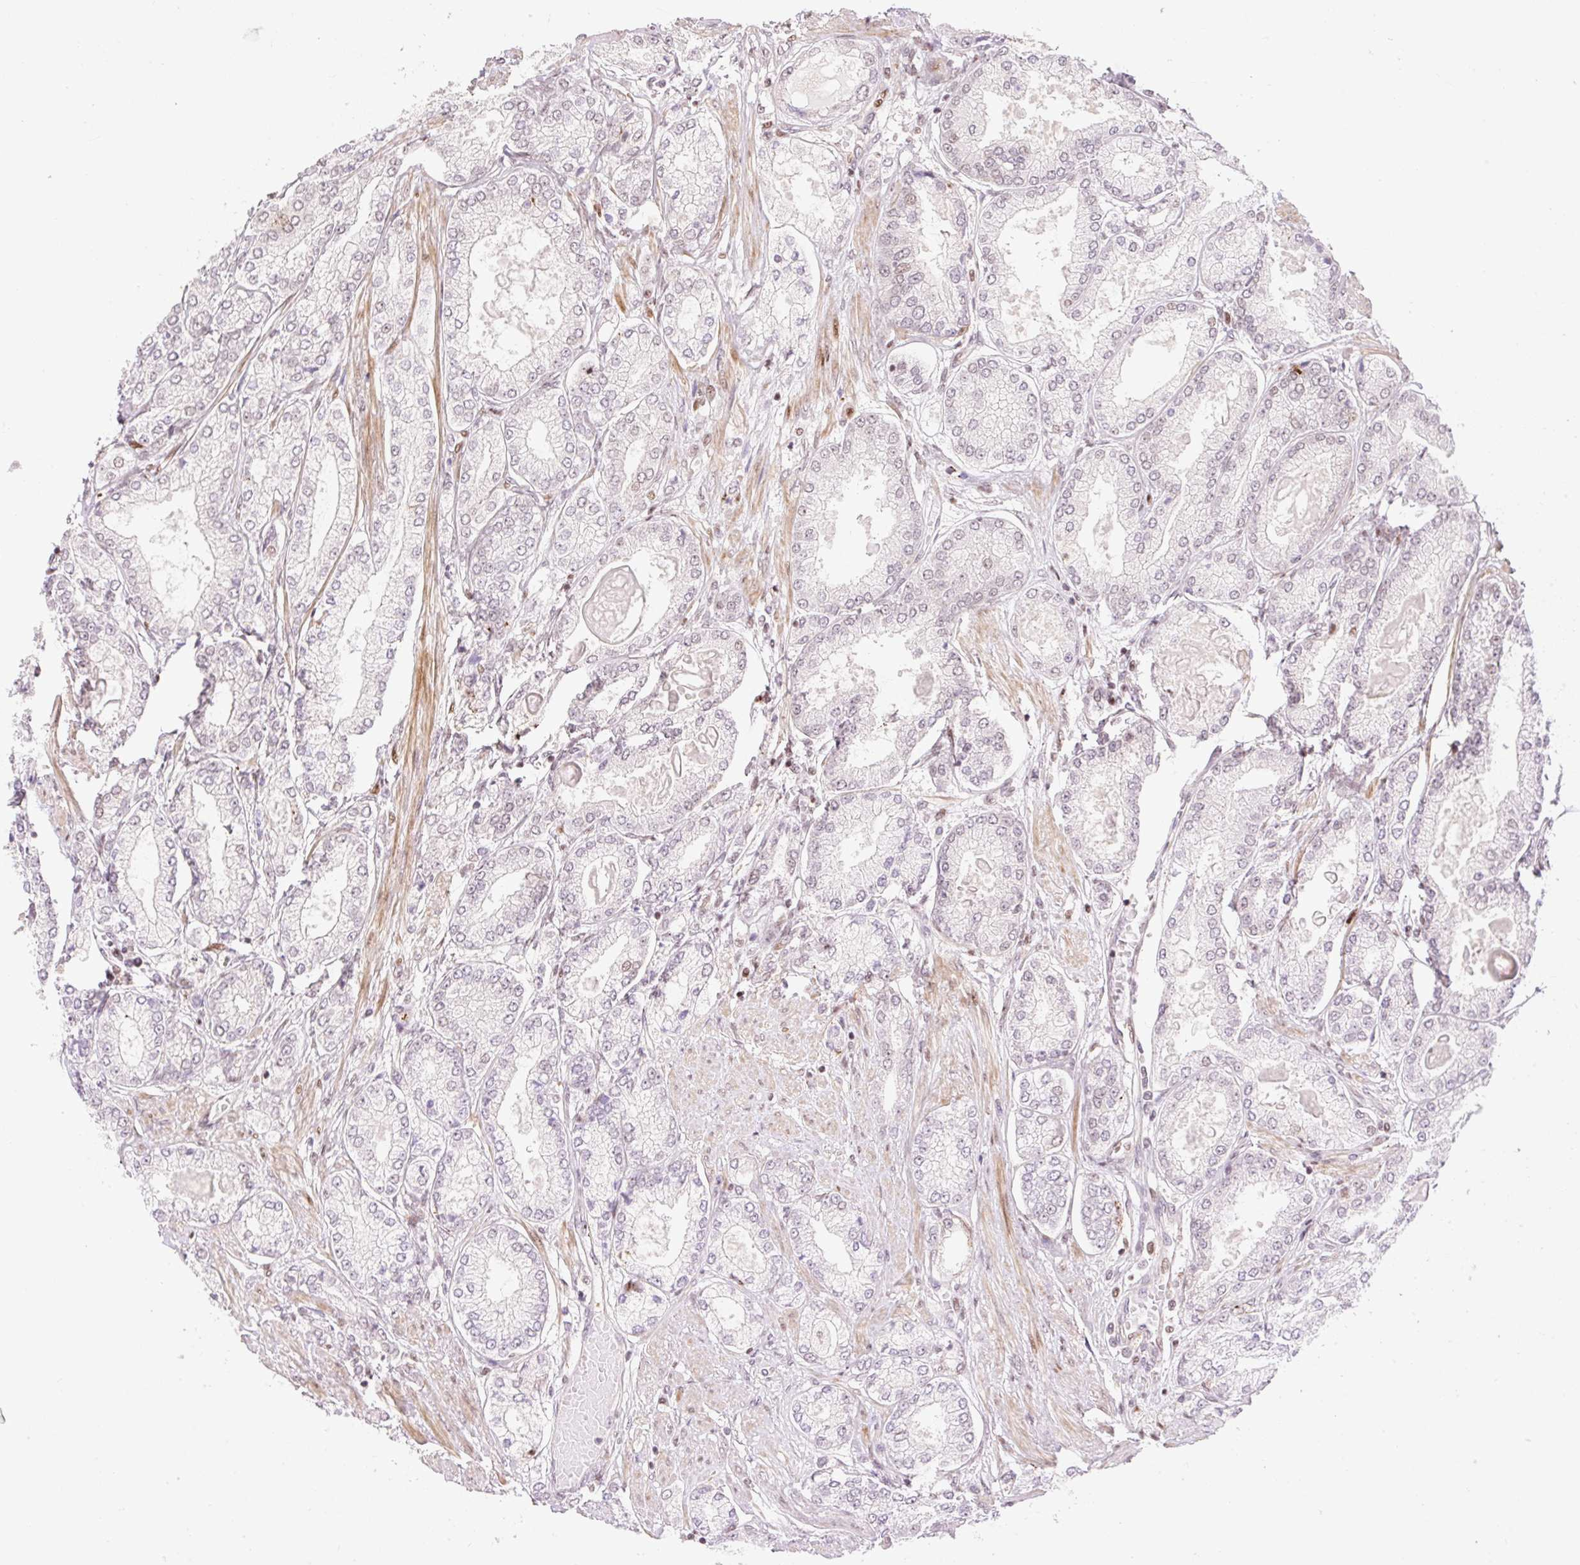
{"staining": {"intensity": "negative", "quantity": "none", "location": "none"}, "tissue": "prostate cancer", "cell_type": "Tumor cells", "image_type": "cancer", "snomed": [{"axis": "morphology", "description": "Adenocarcinoma, High grade"}, {"axis": "topography", "description": "Prostate"}], "caption": "Human prostate cancer stained for a protein using immunohistochemistry (IHC) demonstrates no positivity in tumor cells.", "gene": "RIPPLY3", "patient": {"sex": "male", "age": 68}}